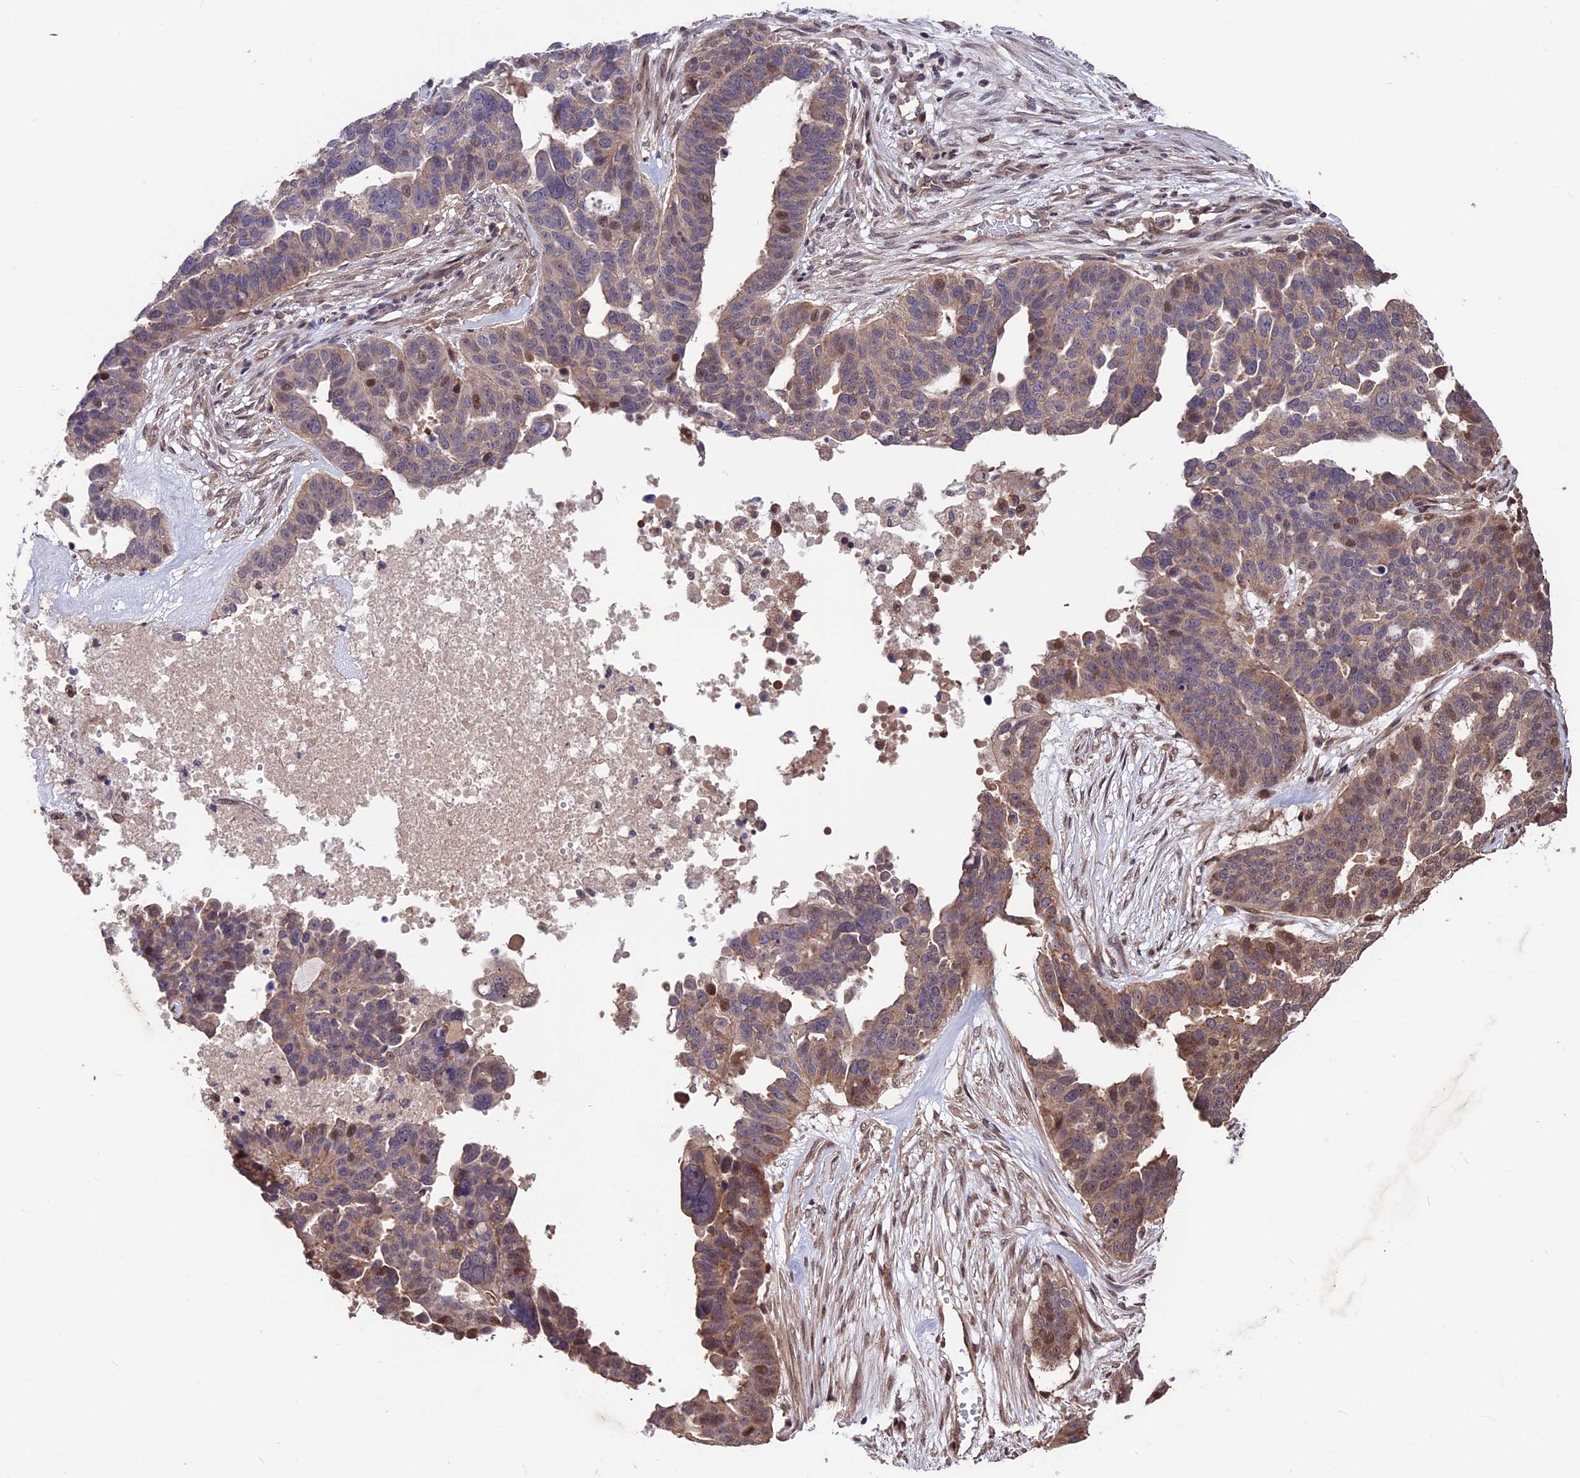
{"staining": {"intensity": "moderate", "quantity": "25%-75%", "location": "cytoplasmic/membranous,nuclear"}, "tissue": "ovarian cancer", "cell_type": "Tumor cells", "image_type": "cancer", "snomed": [{"axis": "morphology", "description": "Cystadenocarcinoma, serous, NOS"}, {"axis": "topography", "description": "Ovary"}], "caption": "Protein expression analysis of human ovarian cancer reveals moderate cytoplasmic/membranous and nuclear staining in about 25%-75% of tumor cells.", "gene": "ZNF598", "patient": {"sex": "female", "age": 59}}